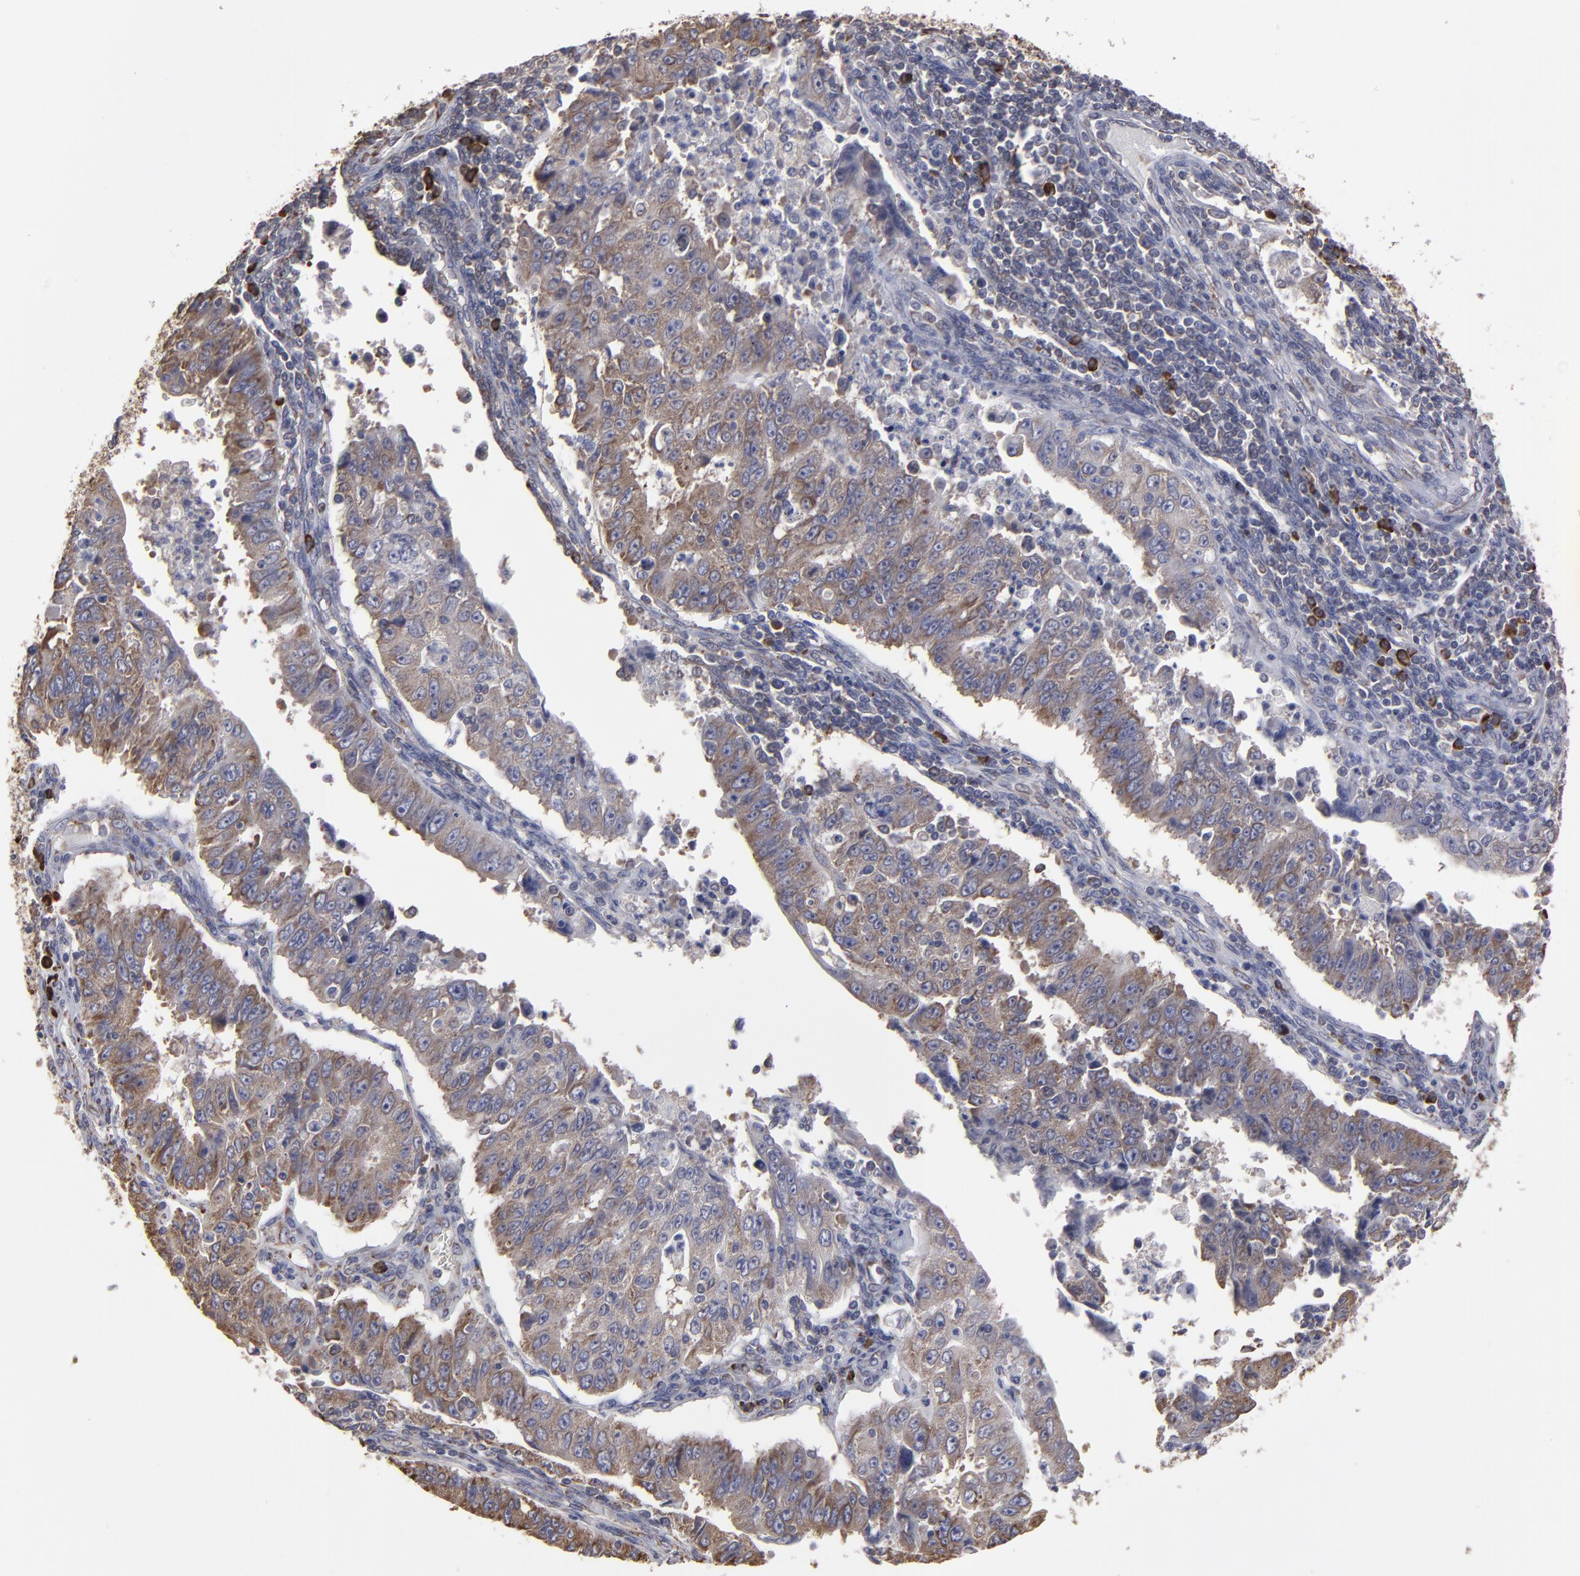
{"staining": {"intensity": "moderate", "quantity": ">75%", "location": "cytoplasmic/membranous"}, "tissue": "endometrial cancer", "cell_type": "Tumor cells", "image_type": "cancer", "snomed": [{"axis": "morphology", "description": "Adenocarcinoma, NOS"}, {"axis": "topography", "description": "Endometrium"}], "caption": "Protein staining by IHC demonstrates moderate cytoplasmic/membranous positivity in approximately >75% of tumor cells in endometrial cancer.", "gene": "SND1", "patient": {"sex": "female", "age": 42}}